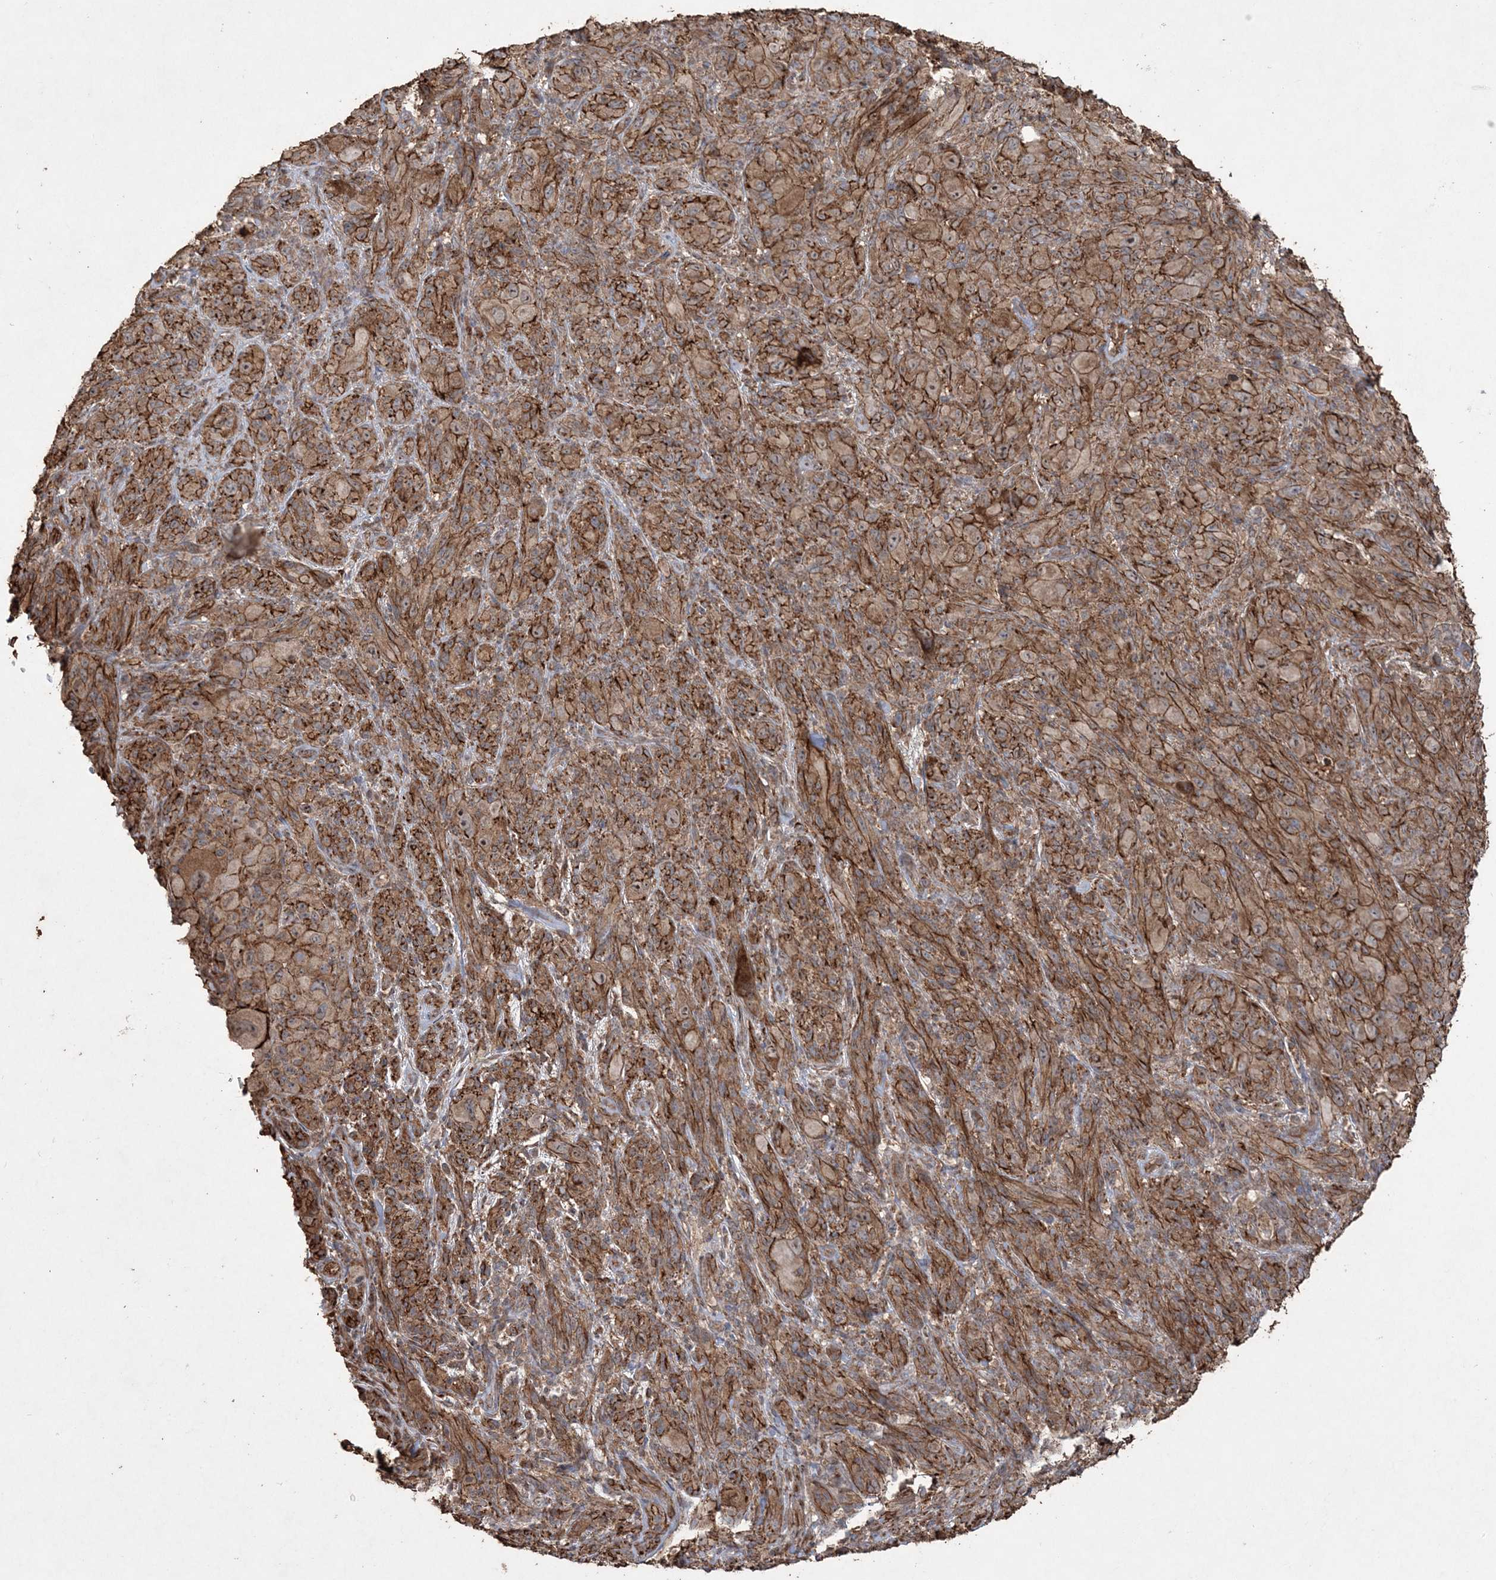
{"staining": {"intensity": "strong", "quantity": ">75%", "location": "cytoplasmic/membranous"}, "tissue": "melanoma", "cell_type": "Tumor cells", "image_type": "cancer", "snomed": [{"axis": "morphology", "description": "Malignant melanoma, NOS"}, {"axis": "topography", "description": "Skin of head"}], "caption": "Human melanoma stained with a brown dye exhibits strong cytoplasmic/membranous positive staining in approximately >75% of tumor cells.", "gene": "TTC7A", "patient": {"sex": "male", "age": 96}}